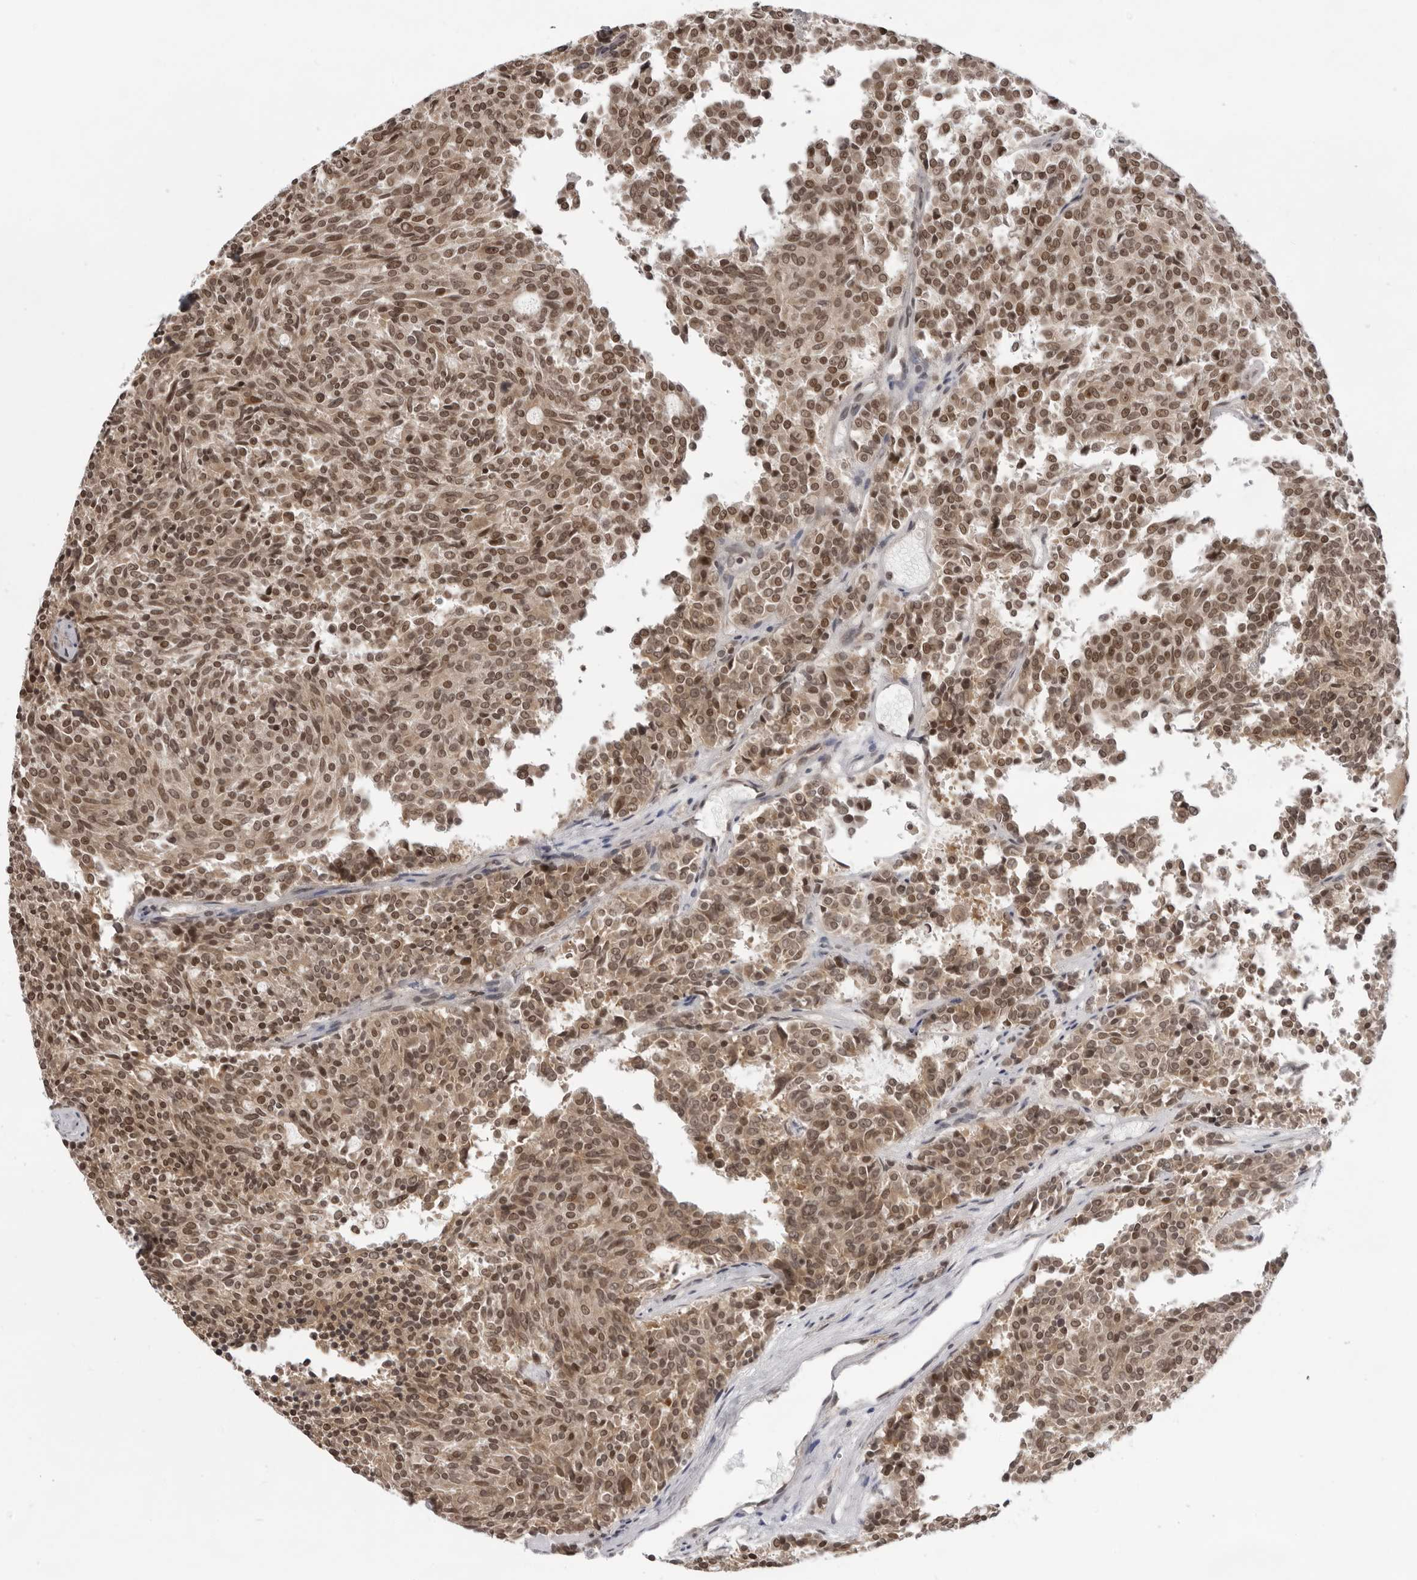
{"staining": {"intensity": "moderate", "quantity": ">75%", "location": "cytoplasmic/membranous,nuclear"}, "tissue": "carcinoid", "cell_type": "Tumor cells", "image_type": "cancer", "snomed": [{"axis": "morphology", "description": "Carcinoid, malignant, NOS"}, {"axis": "topography", "description": "Pancreas"}], "caption": "The image shows a brown stain indicating the presence of a protein in the cytoplasmic/membranous and nuclear of tumor cells in malignant carcinoid.", "gene": "EXOSC10", "patient": {"sex": "female", "age": 54}}